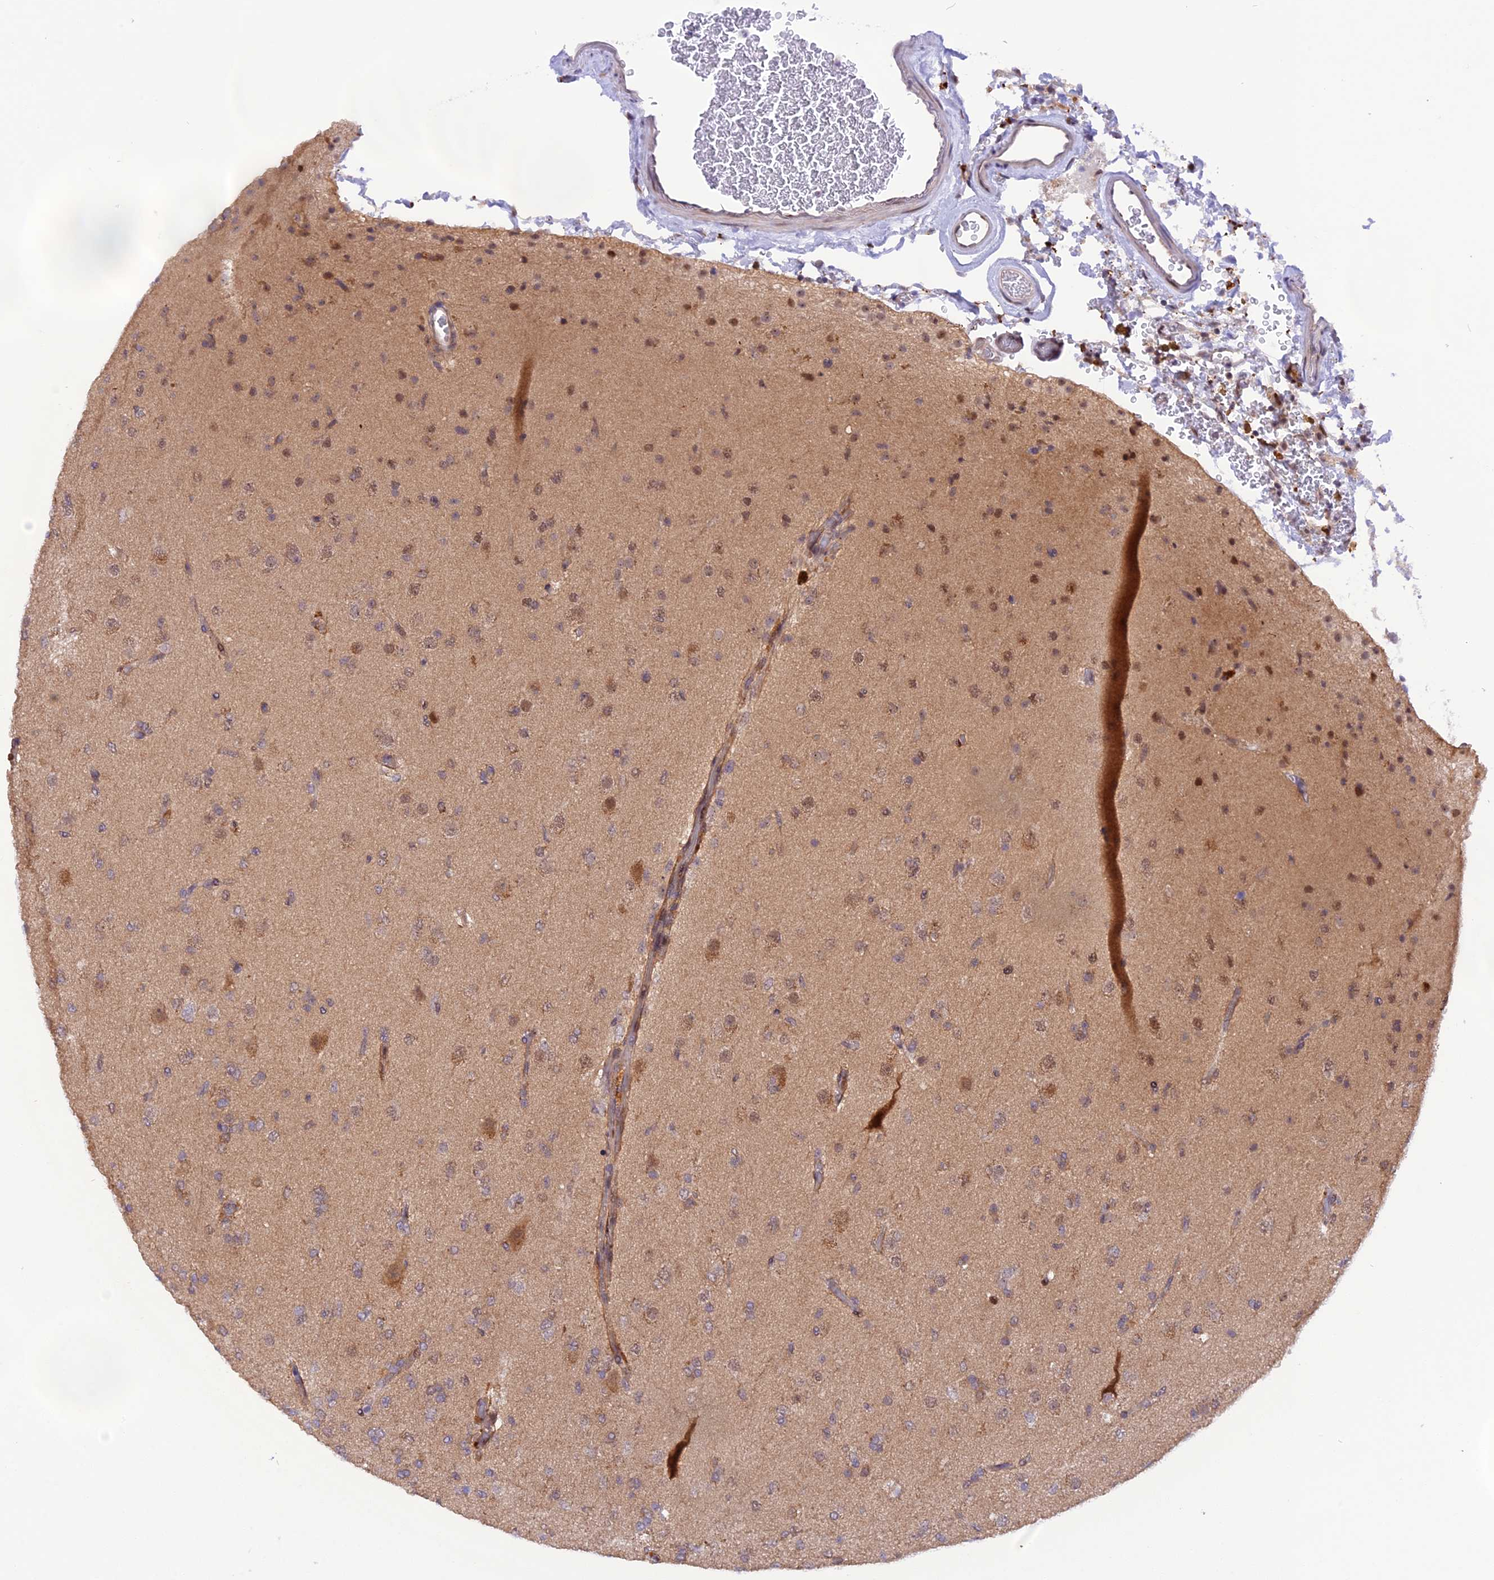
{"staining": {"intensity": "weak", "quantity": "25%-75%", "location": "nuclear"}, "tissue": "glioma", "cell_type": "Tumor cells", "image_type": "cancer", "snomed": [{"axis": "morphology", "description": "Glioma, malignant, Low grade"}, {"axis": "topography", "description": "Brain"}], "caption": "Immunohistochemistry photomicrograph of neoplastic tissue: glioma stained using immunohistochemistry (IHC) exhibits low levels of weak protein expression localized specifically in the nuclear of tumor cells, appearing as a nuclear brown color.", "gene": "SAMD4A", "patient": {"sex": "male", "age": 65}}